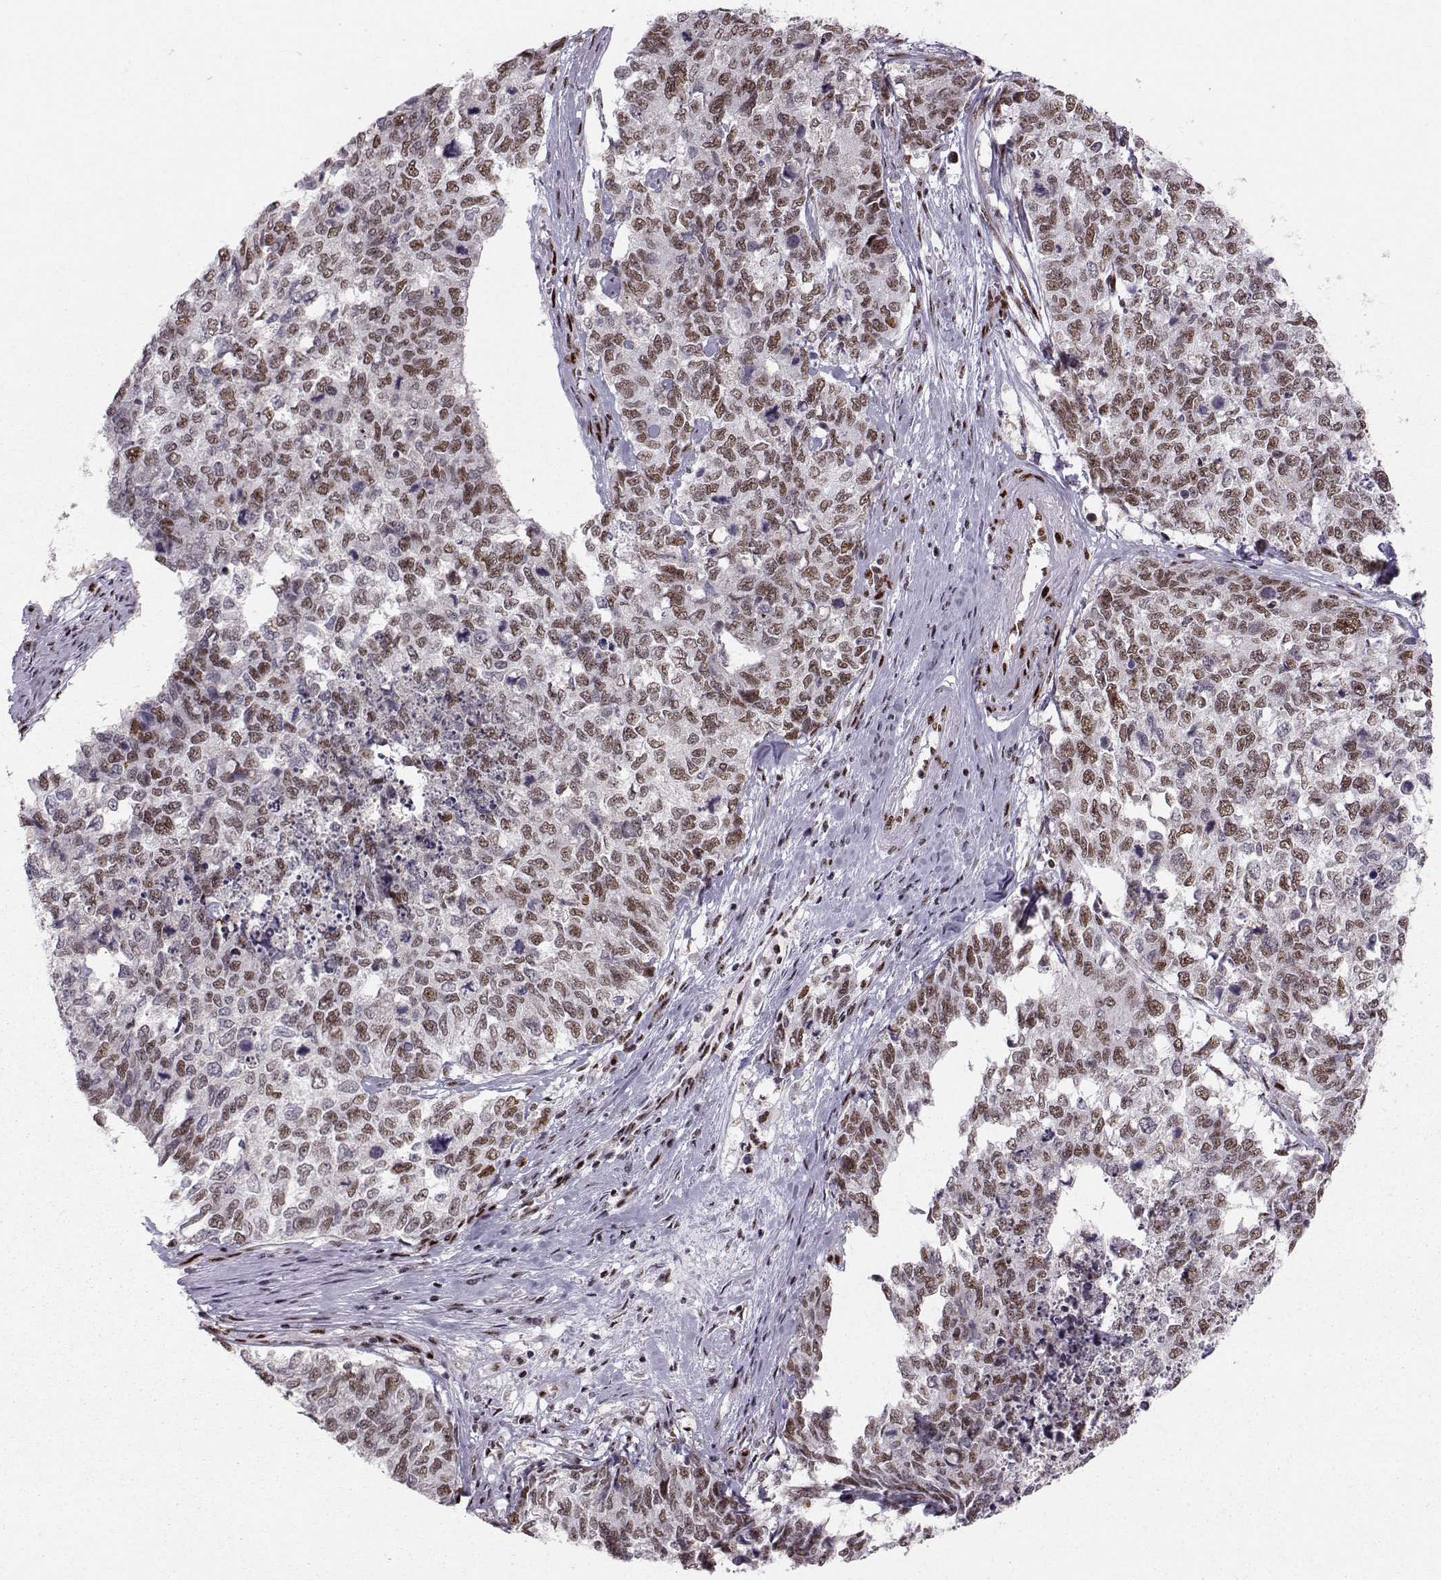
{"staining": {"intensity": "moderate", "quantity": "25%-75%", "location": "nuclear"}, "tissue": "cervical cancer", "cell_type": "Tumor cells", "image_type": "cancer", "snomed": [{"axis": "morphology", "description": "Squamous cell carcinoma, NOS"}, {"axis": "topography", "description": "Cervix"}], "caption": "This micrograph demonstrates cervical cancer stained with immunohistochemistry (IHC) to label a protein in brown. The nuclear of tumor cells show moderate positivity for the protein. Nuclei are counter-stained blue.", "gene": "SNAPC2", "patient": {"sex": "female", "age": 63}}